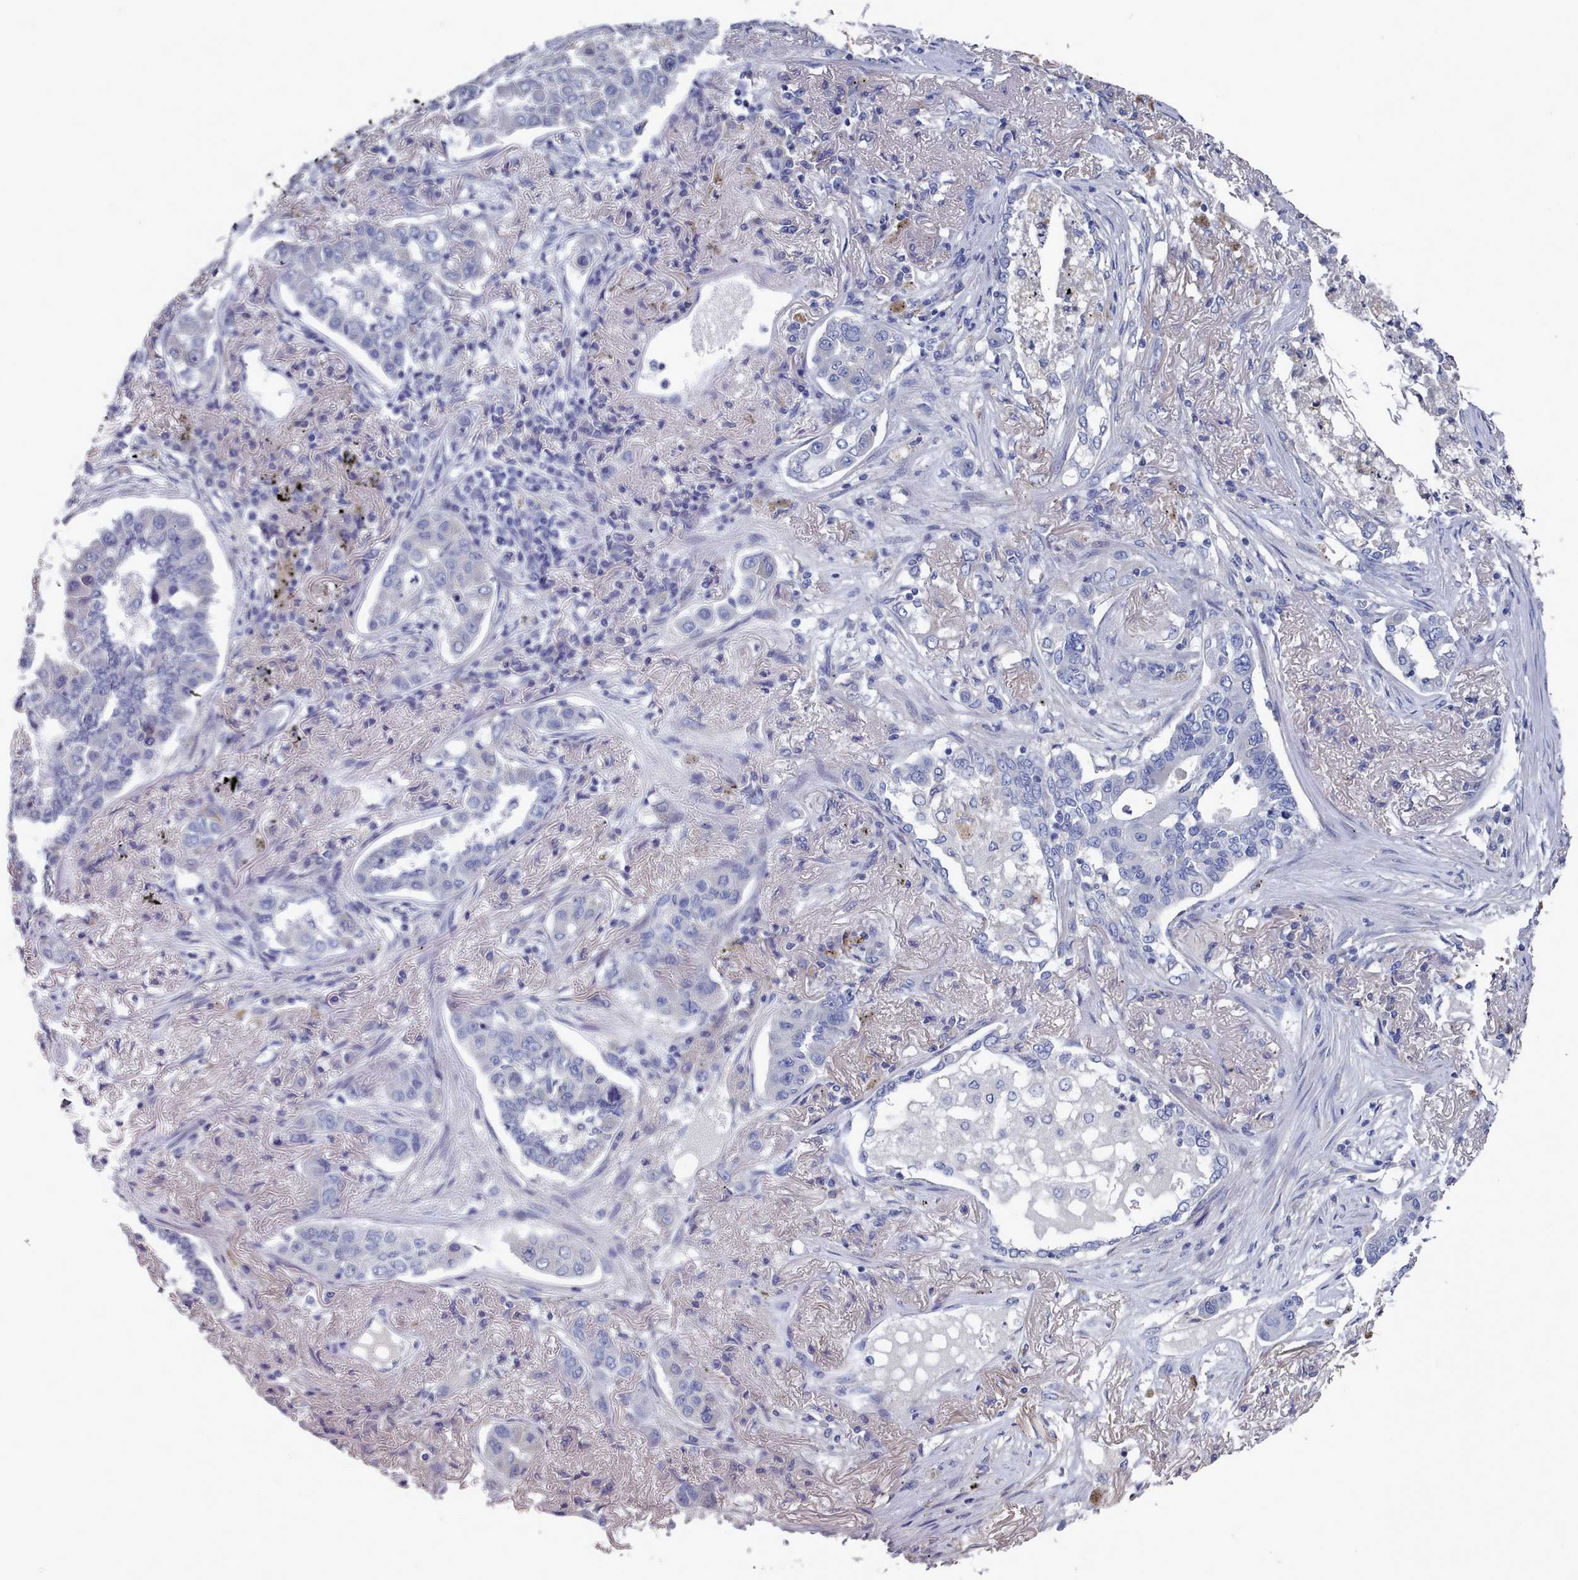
{"staining": {"intensity": "negative", "quantity": "none", "location": "none"}, "tissue": "lung cancer", "cell_type": "Tumor cells", "image_type": "cancer", "snomed": [{"axis": "morphology", "description": "Adenocarcinoma, NOS"}, {"axis": "topography", "description": "Lung"}], "caption": "Lung cancer was stained to show a protein in brown. There is no significant positivity in tumor cells. (DAB (3,3'-diaminobenzidine) IHC, high magnification).", "gene": "ACAD11", "patient": {"sex": "male", "age": 49}}